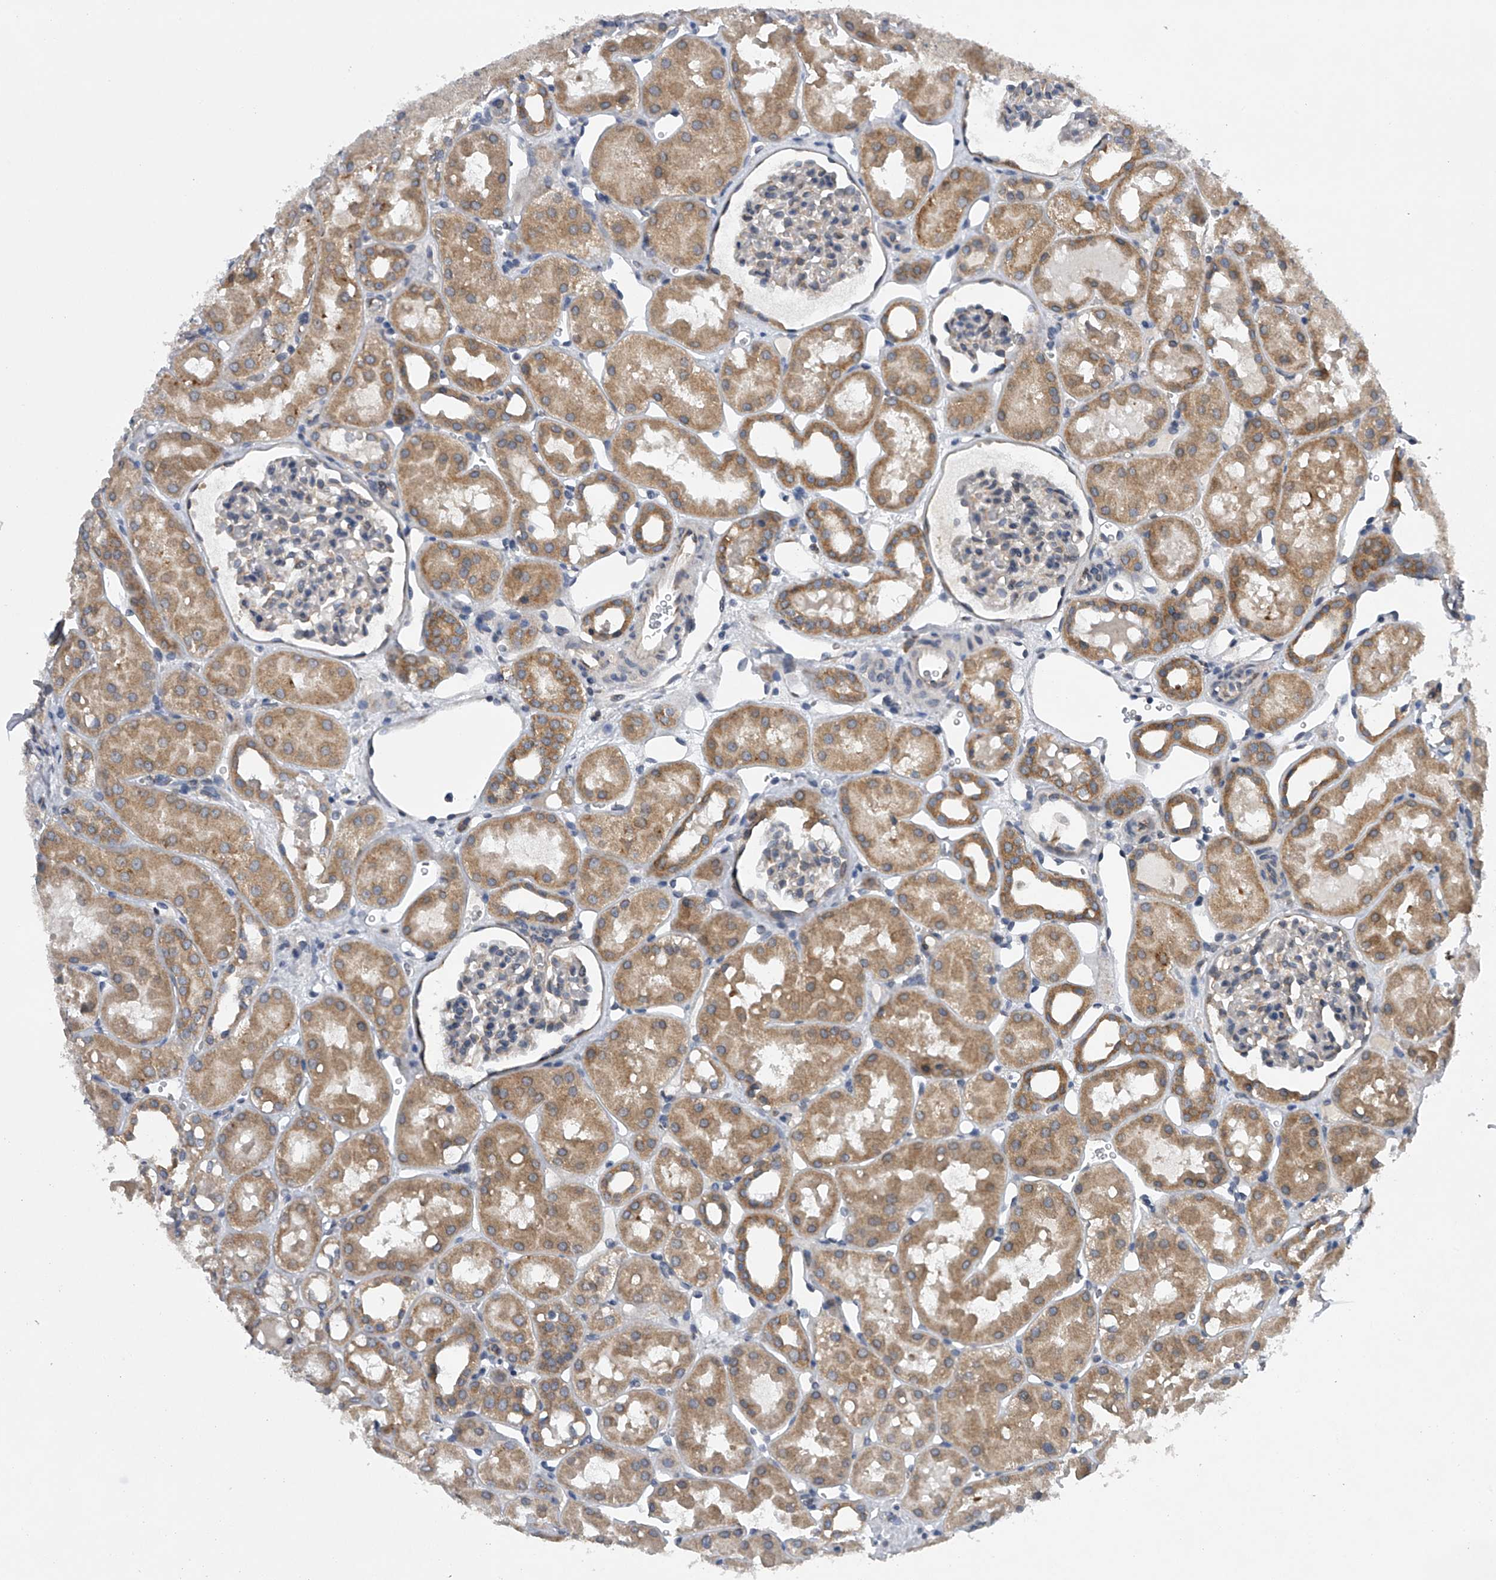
{"staining": {"intensity": "negative", "quantity": "none", "location": "none"}, "tissue": "kidney", "cell_type": "Cells in glomeruli", "image_type": "normal", "snomed": [{"axis": "morphology", "description": "Normal tissue, NOS"}, {"axis": "topography", "description": "Kidney"}], "caption": "An IHC micrograph of unremarkable kidney is shown. There is no staining in cells in glomeruli of kidney. (DAB IHC with hematoxylin counter stain).", "gene": "RNF5", "patient": {"sex": "male", "age": 16}}